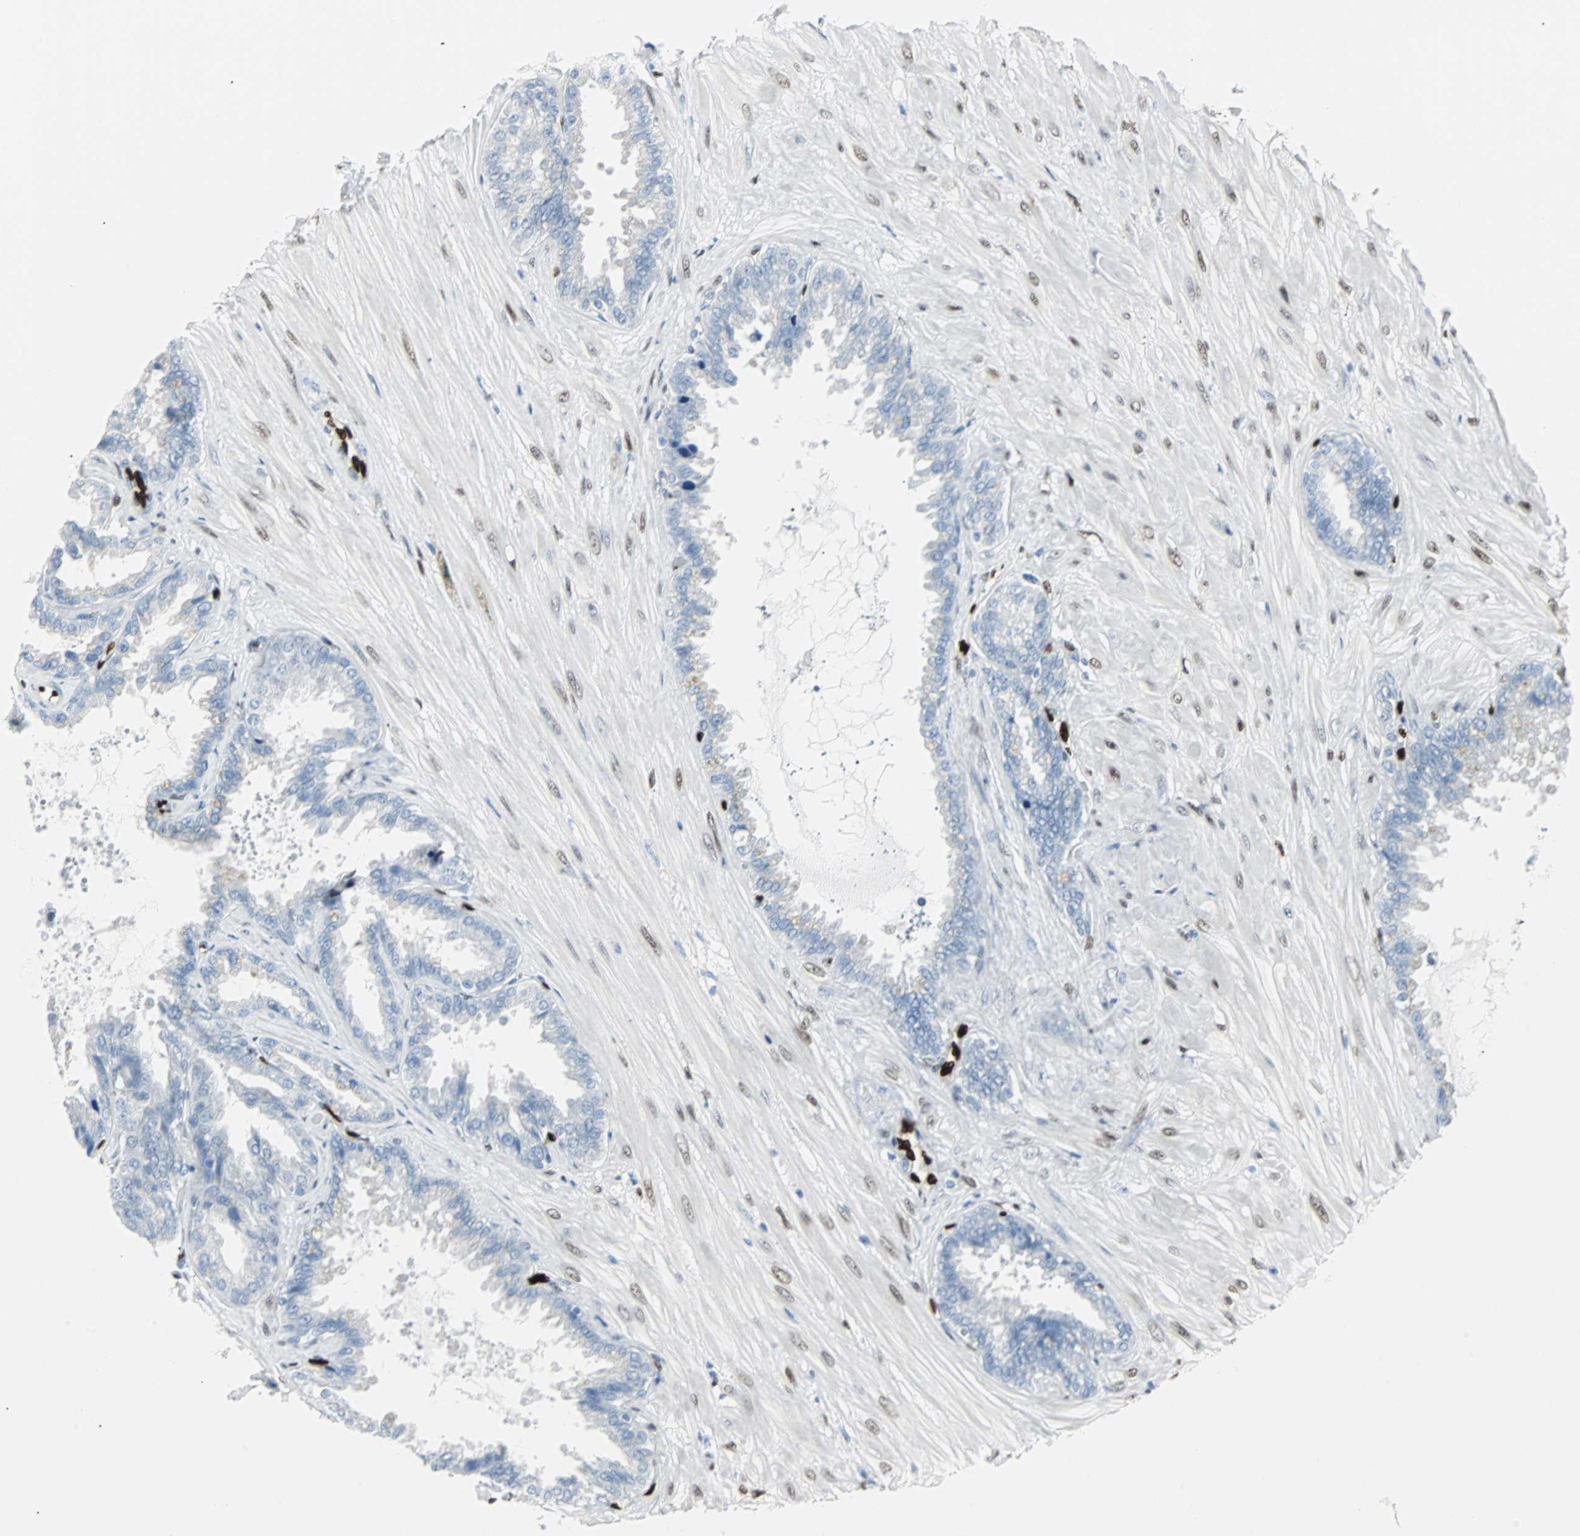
{"staining": {"intensity": "negative", "quantity": "none", "location": "none"}, "tissue": "seminal vesicle", "cell_type": "Glandular cells", "image_type": "normal", "snomed": [{"axis": "morphology", "description": "Normal tissue, NOS"}, {"axis": "topography", "description": "Seminal veicle"}], "caption": "This is an immunohistochemistry photomicrograph of normal seminal vesicle. There is no staining in glandular cells.", "gene": "IL33", "patient": {"sex": "male", "age": 46}}